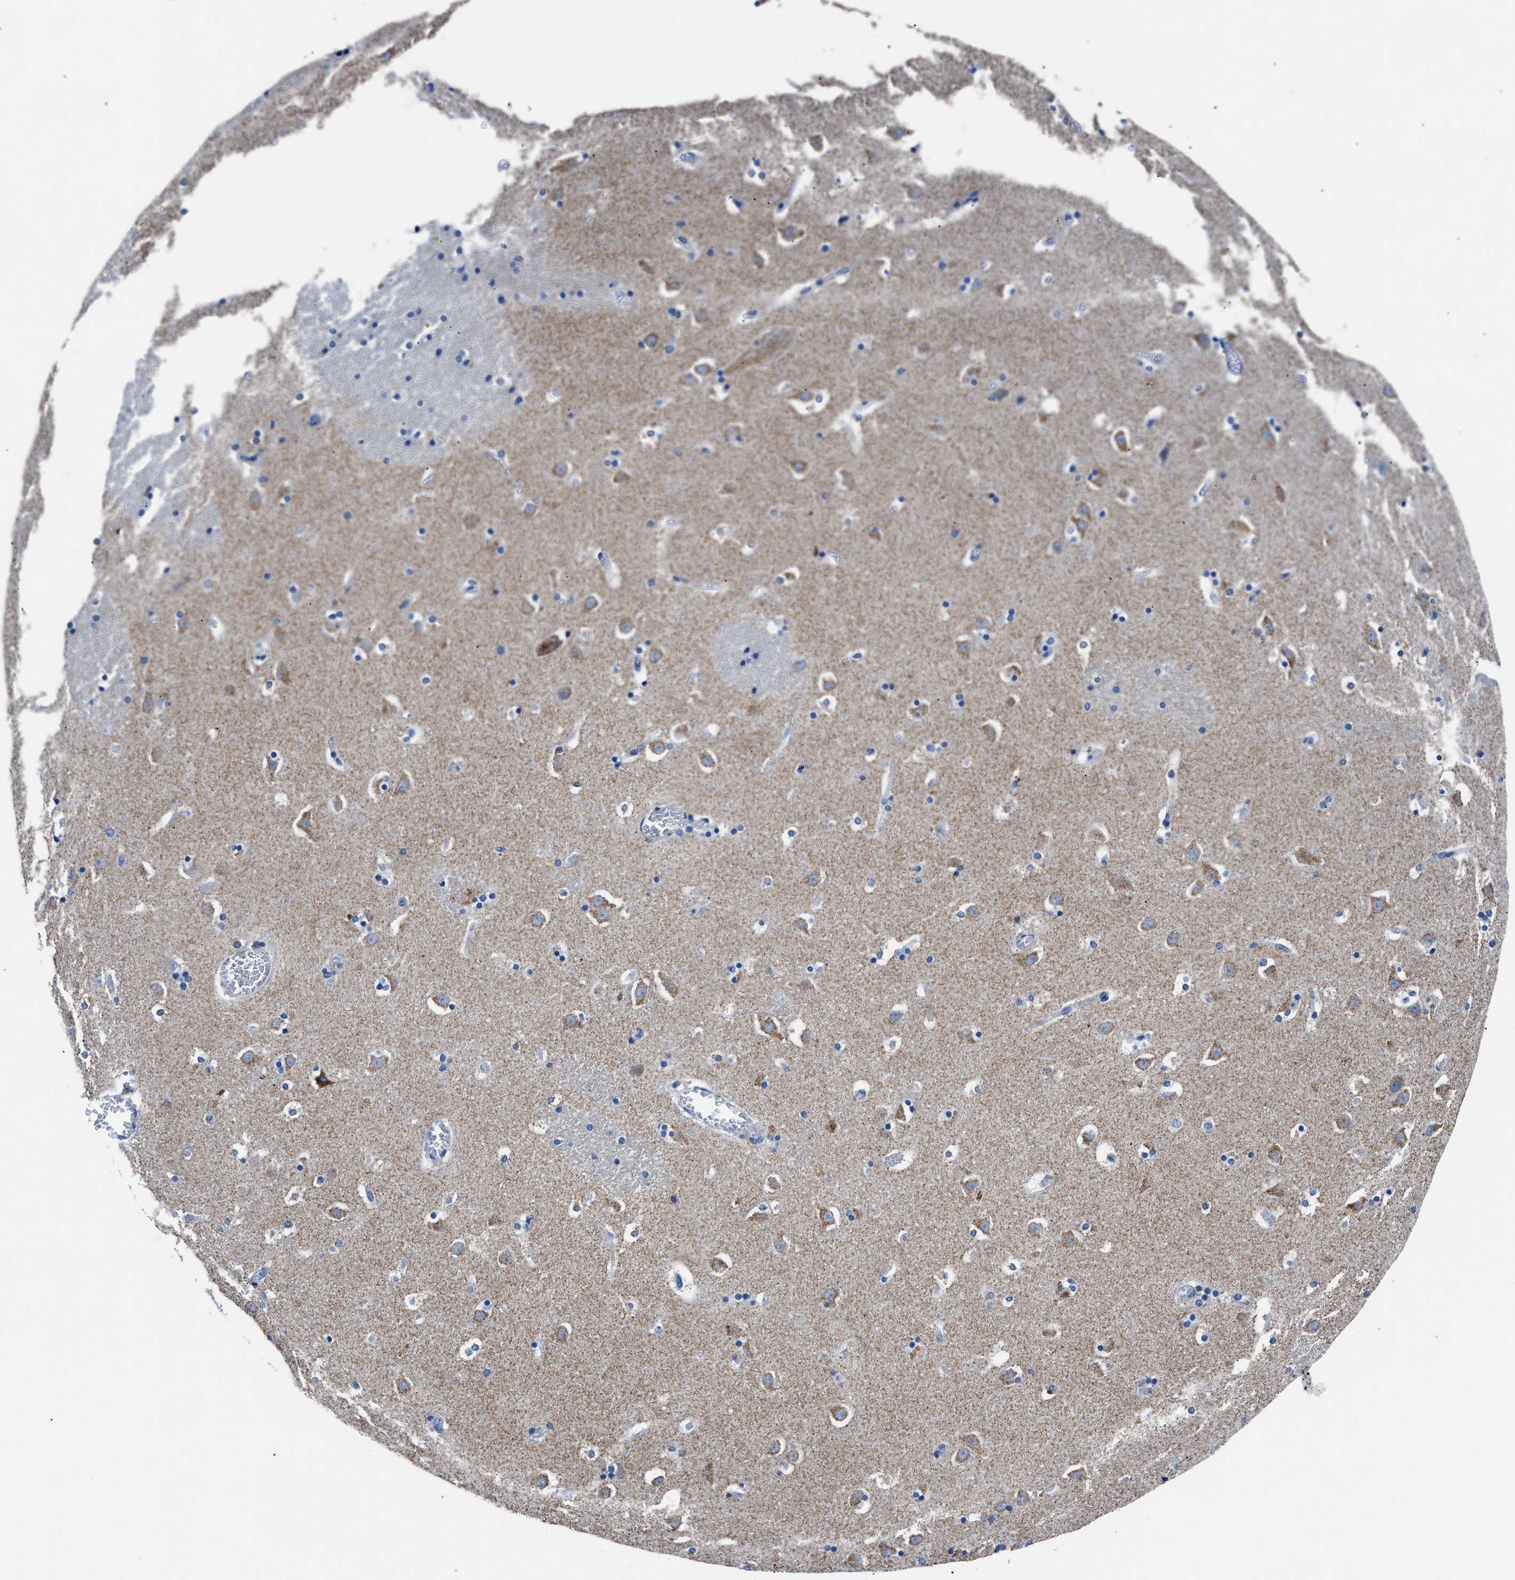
{"staining": {"intensity": "moderate", "quantity": "<25%", "location": "cytoplasmic/membranous"}, "tissue": "caudate", "cell_type": "Glial cells", "image_type": "normal", "snomed": [{"axis": "morphology", "description": "Normal tissue, NOS"}, {"axis": "topography", "description": "Lateral ventricle wall"}], "caption": "High-power microscopy captured an immunohistochemistry (IHC) image of unremarkable caudate, revealing moderate cytoplasmic/membranous expression in about <25% of glial cells.", "gene": "ZDHHC3", "patient": {"sex": "male", "age": 45}}